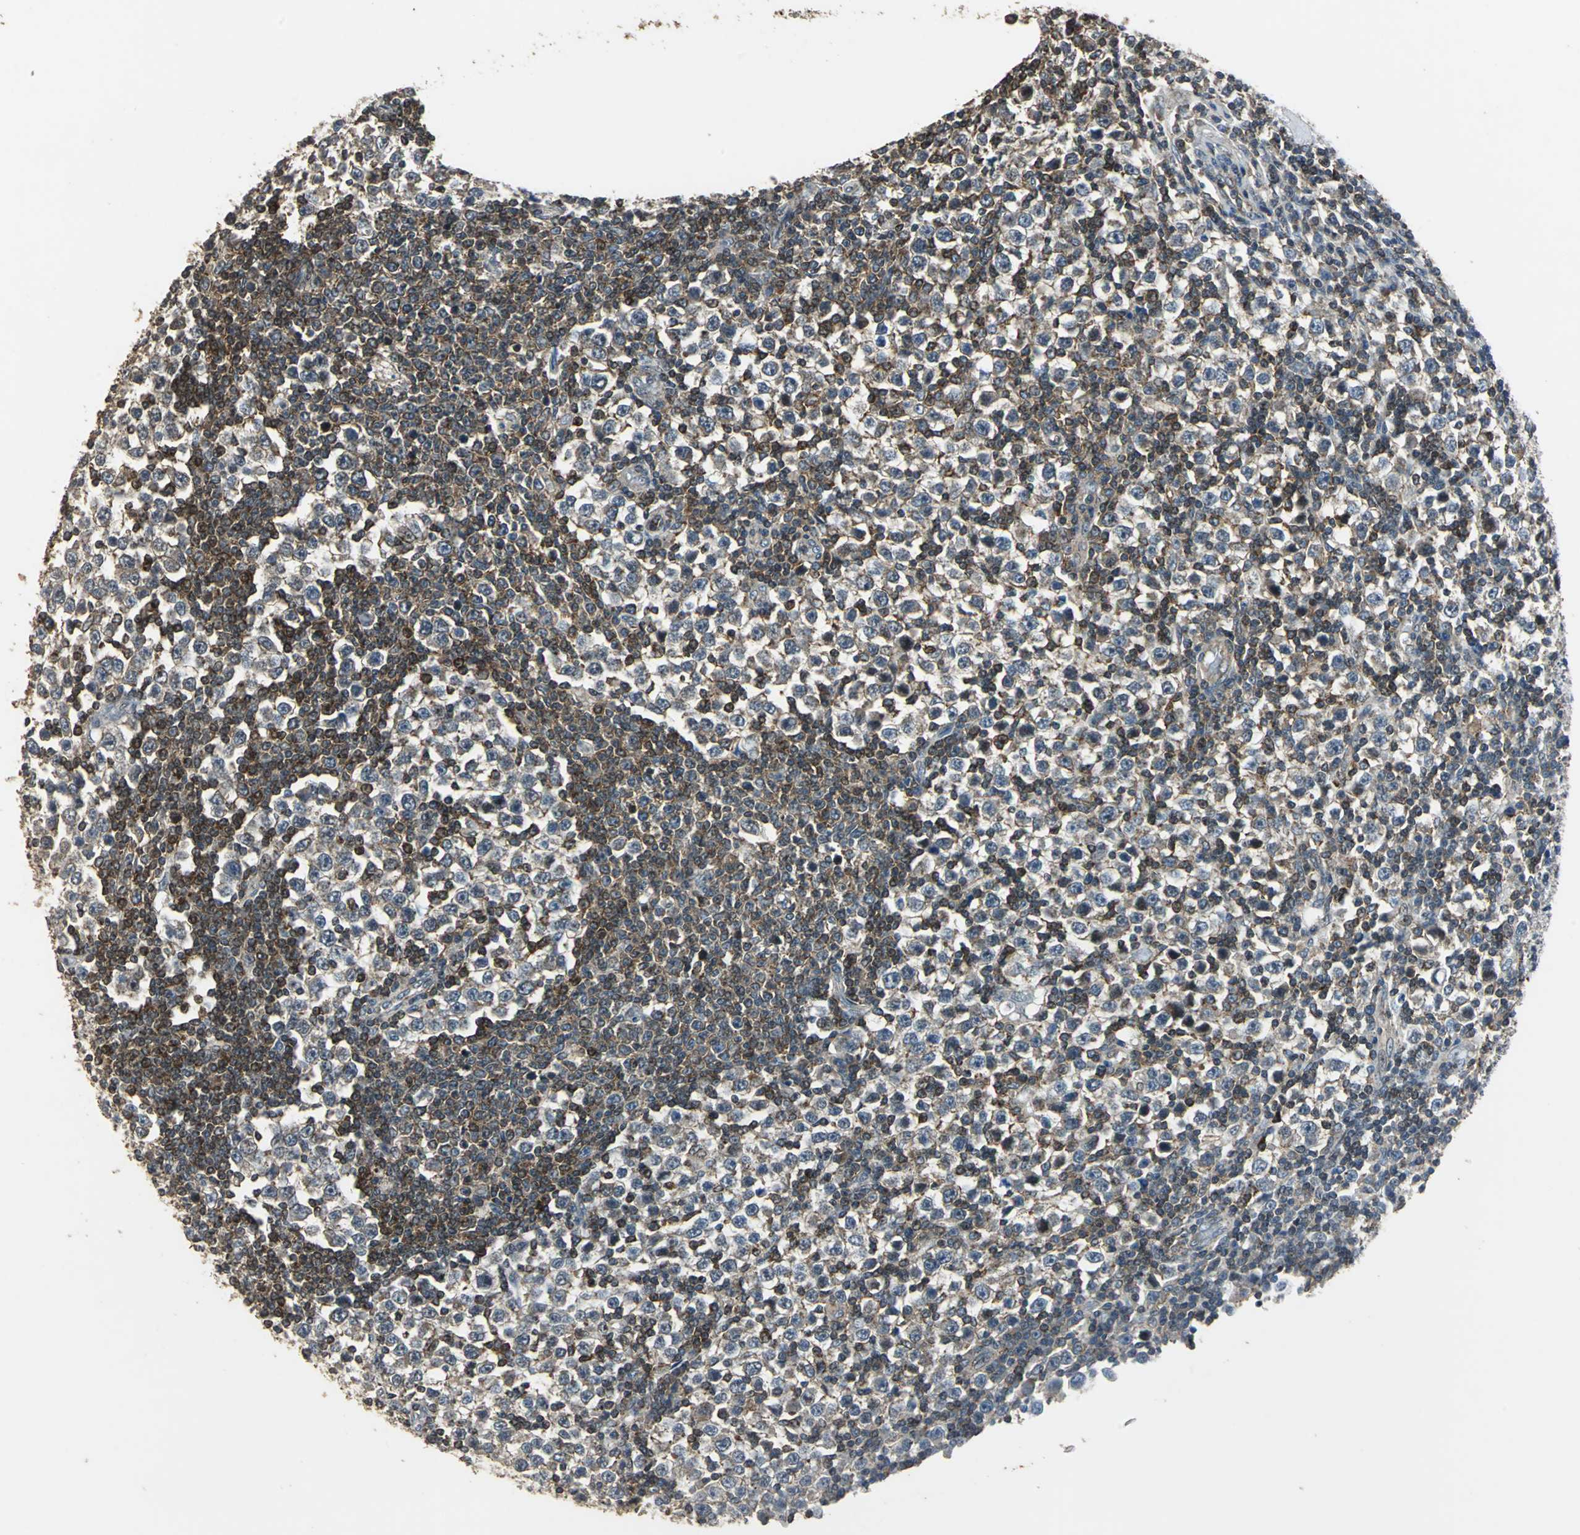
{"staining": {"intensity": "weak", "quantity": "25%-75%", "location": "cytoplasmic/membranous"}, "tissue": "testis cancer", "cell_type": "Tumor cells", "image_type": "cancer", "snomed": [{"axis": "morphology", "description": "Seminoma, NOS"}, {"axis": "topography", "description": "Testis"}], "caption": "Testis cancer was stained to show a protein in brown. There is low levels of weak cytoplasmic/membranous staining in approximately 25%-75% of tumor cells.", "gene": "DNAJB4", "patient": {"sex": "male", "age": 65}}